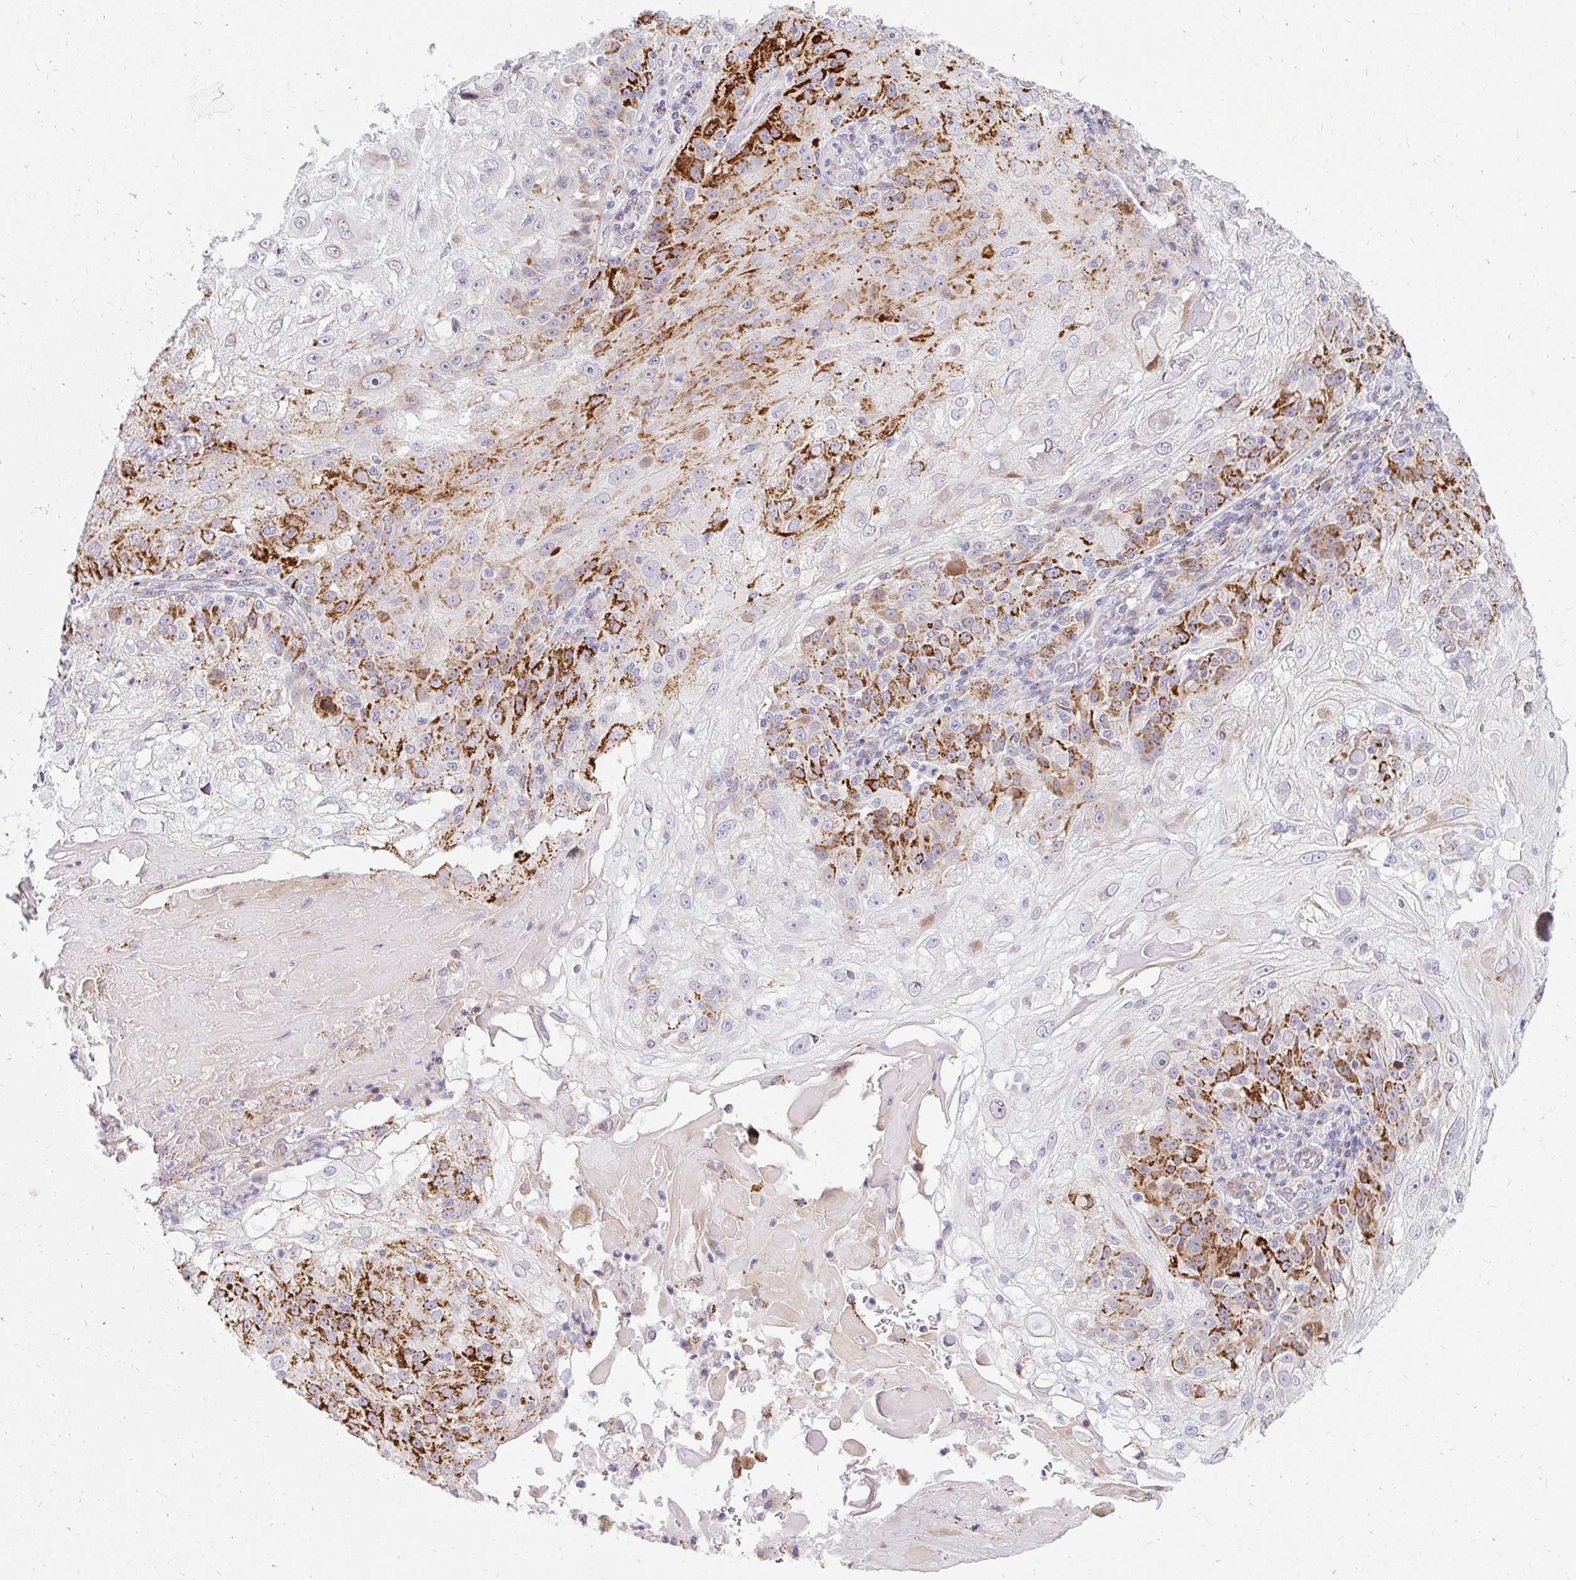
{"staining": {"intensity": "strong", "quantity": "25%-75%", "location": "cytoplasmic/membranous"}, "tissue": "skin cancer", "cell_type": "Tumor cells", "image_type": "cancer", "snomed": [{"axis": "morphology", "description": "Normal tissue, NOS"}, {"axis": "morphology", "description": "Squamous cell carcinoma, NOS"}, {"axis": "topography", "description": "Skin"}], "caption": "Strong cytoplasmic/membranous positivity is seen in about 25%-75% of tumor cells in skin squamous cell carcinoma. (IHC, brightfield microscopy, high magnification).", "gene": "PLA2G5", "patient": {"sex": "female", "age": 83}}